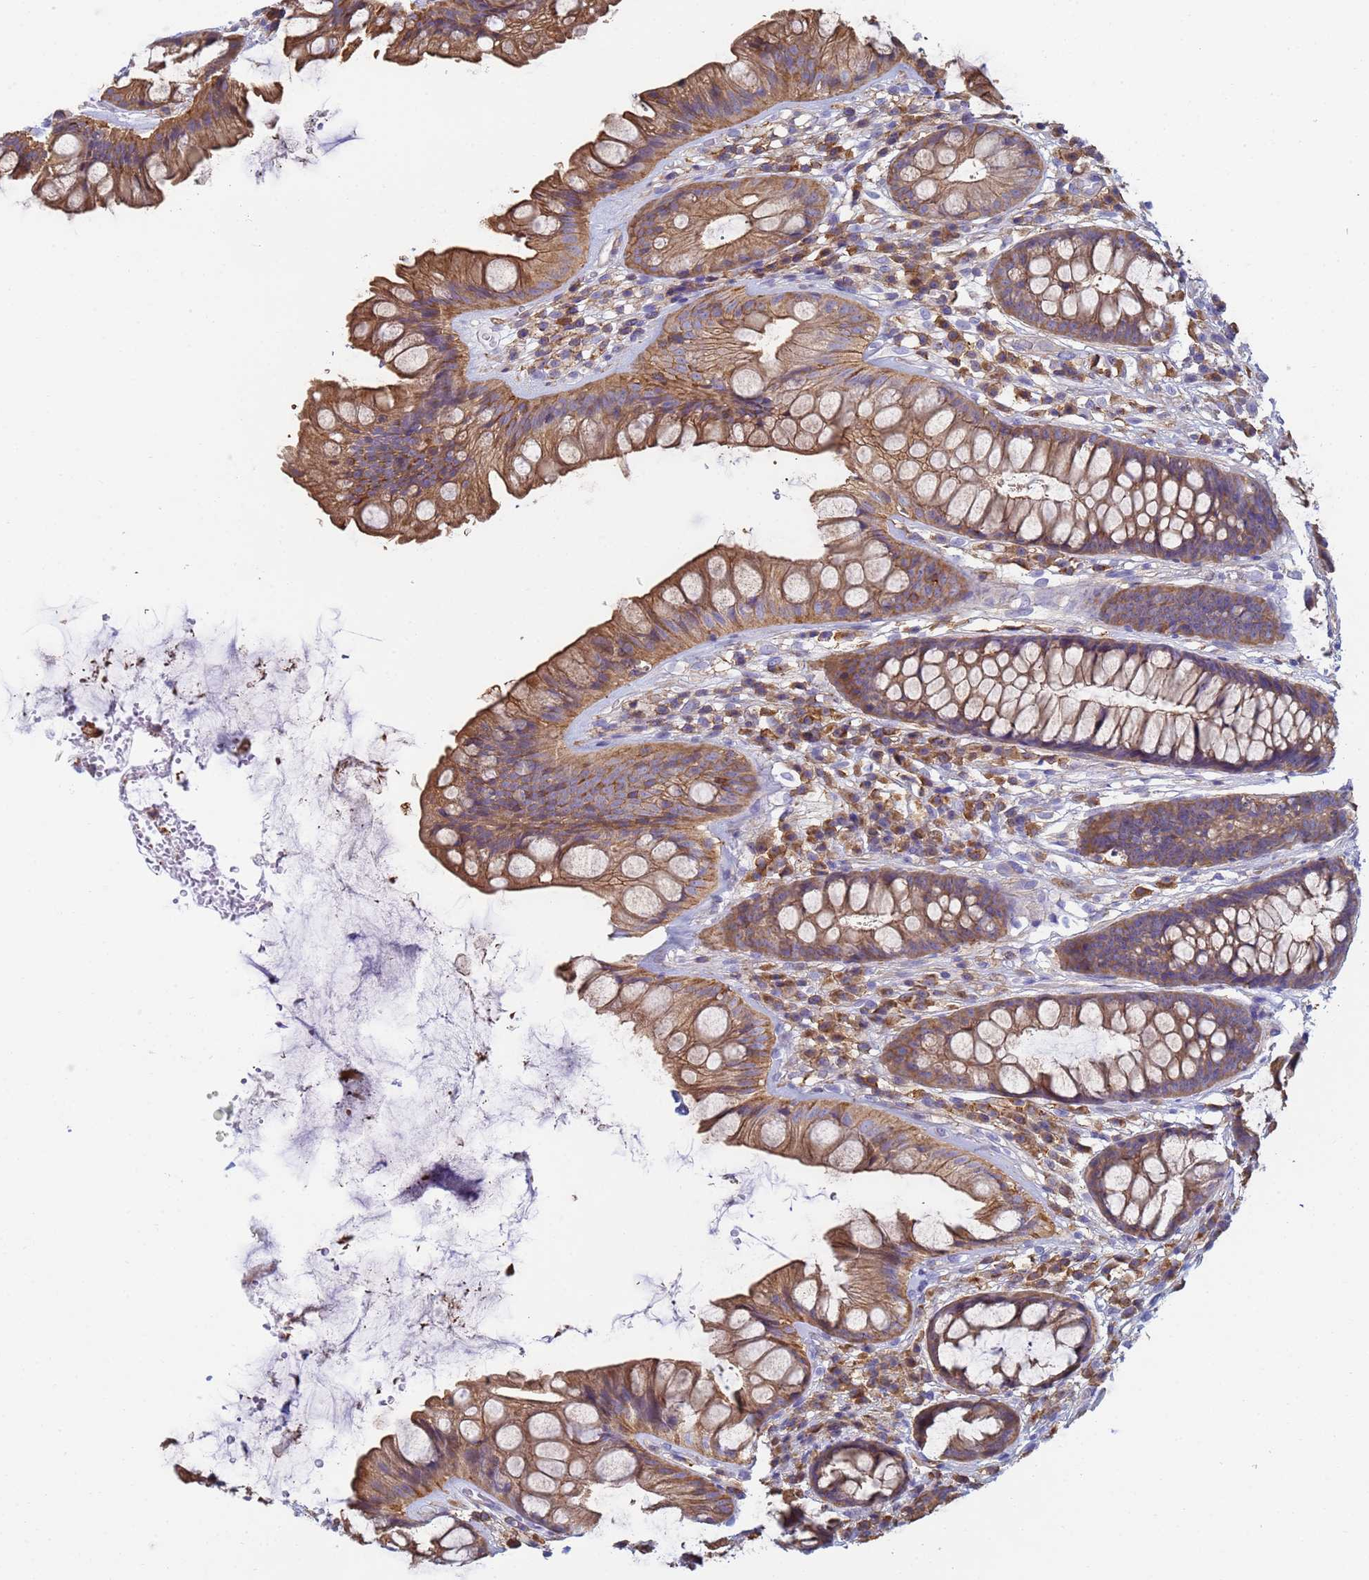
{"staining": {"intensity": "moderate", "quantity": ">75%", "location": "cytoplasmic/membranous"}, "tissue": "rectum", "cell_type": "Glandular cells", "image_type": "normal", "snomed": [{"axis": "morphology", "description": "Normal tissue, NOS"}, {"axis": "topography", "description": "Rectum"}], "caption": "About >75% of glandular cells in benign human rectum reveal moderate cytoplasmic/membranous protein expression as visualized by brown immunohistochemical staining.", "gene": "ZNG1A", "patient": {"sex": "male", "age": 74}}